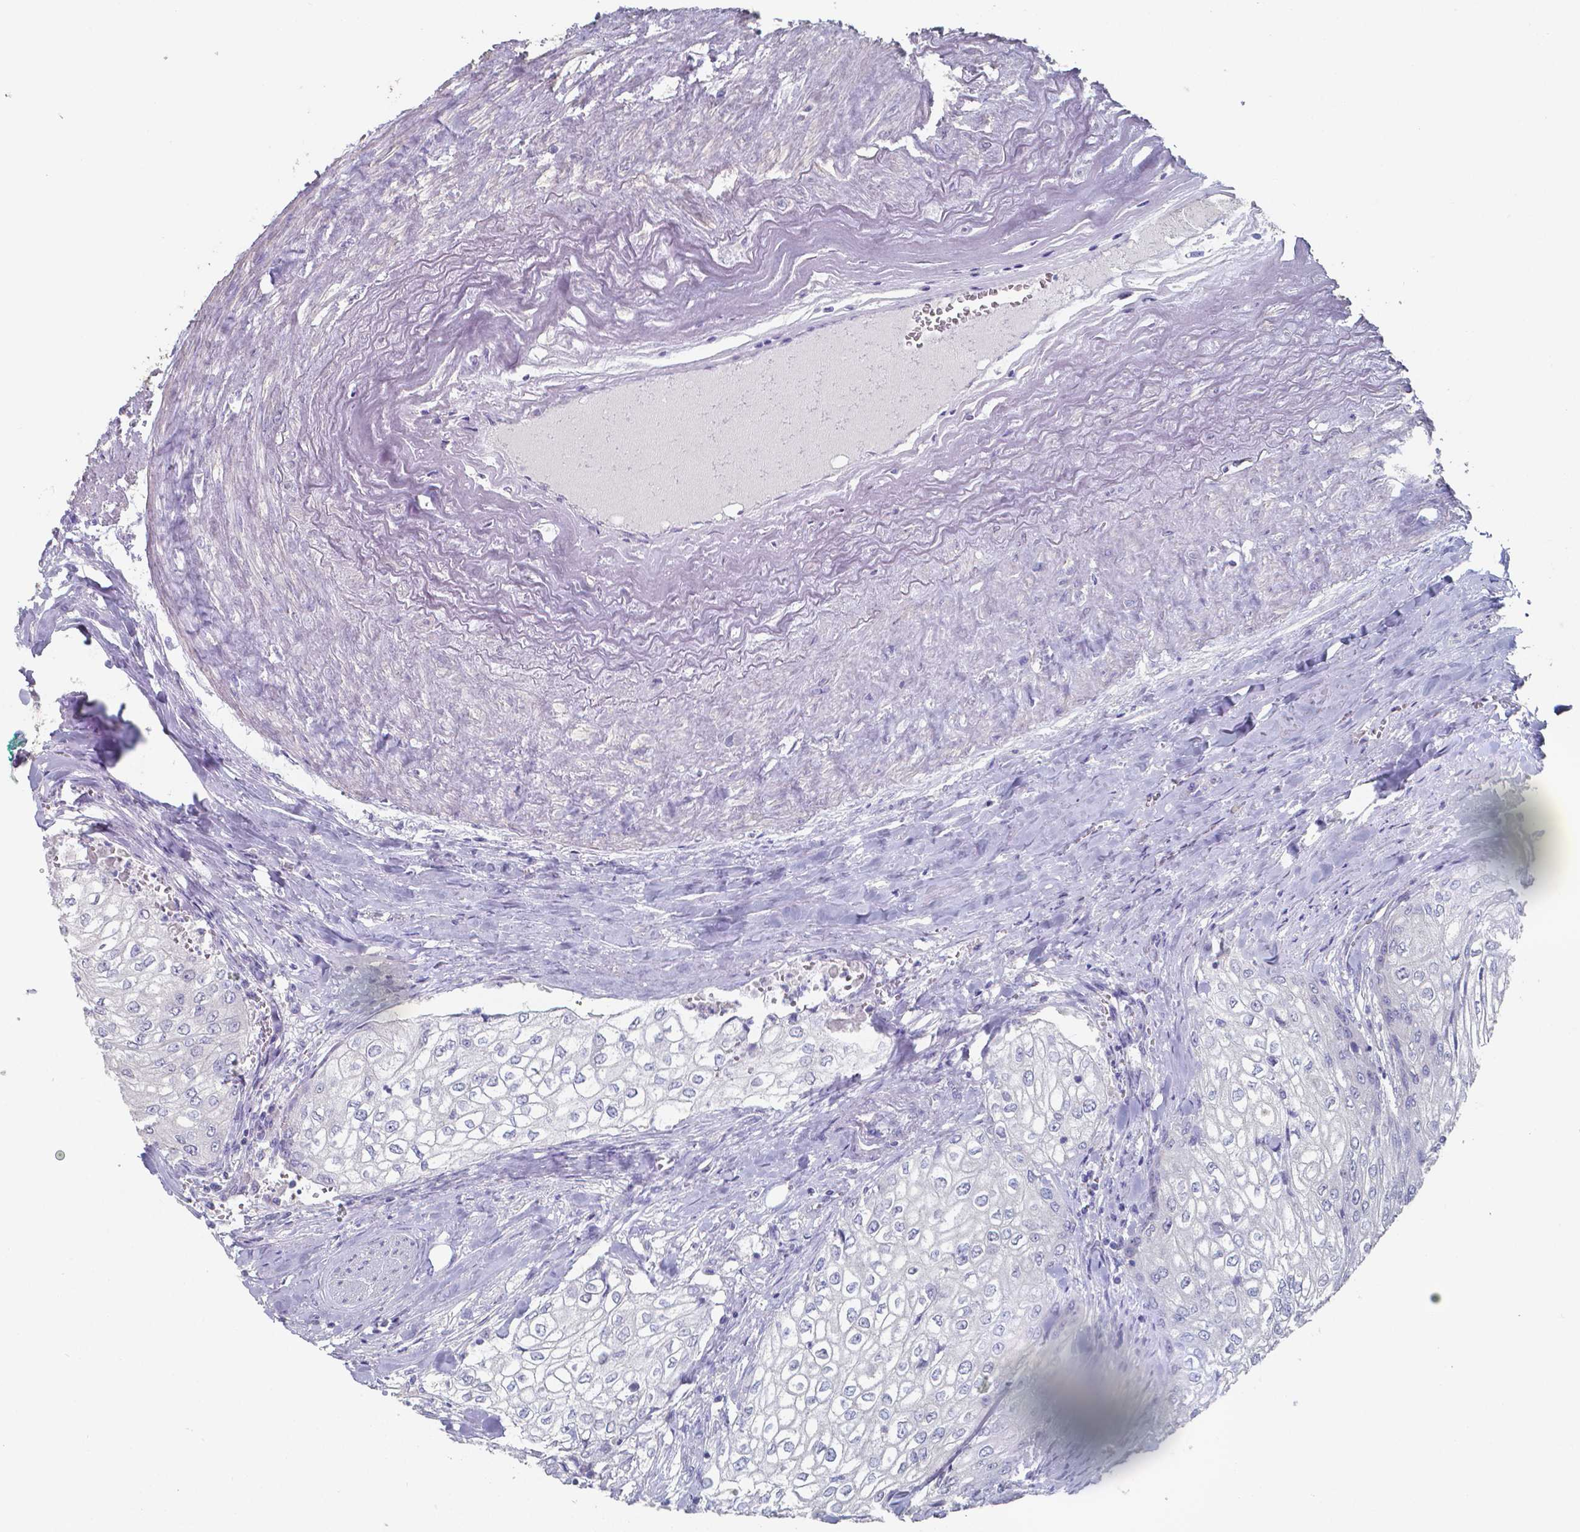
{"staining": {"intensity": "negative", "quantity": "none", "location": "none"}, "tissue": "urothelial cancer", "cell_type": "Tumor cells", "image_type": "cancer", "snomed": [{"axis": "morphology", "description": "Urothelial carcinoma, High grade"}, {"axis": "topography", "description": "Urinary bladder"}], "caption": "A micrograph of human high-grade urothelial carcinoma is negative for staining in tumor cells.", "gene": "FOXJ1", "patient": {"sex": "male", "age": 62}}